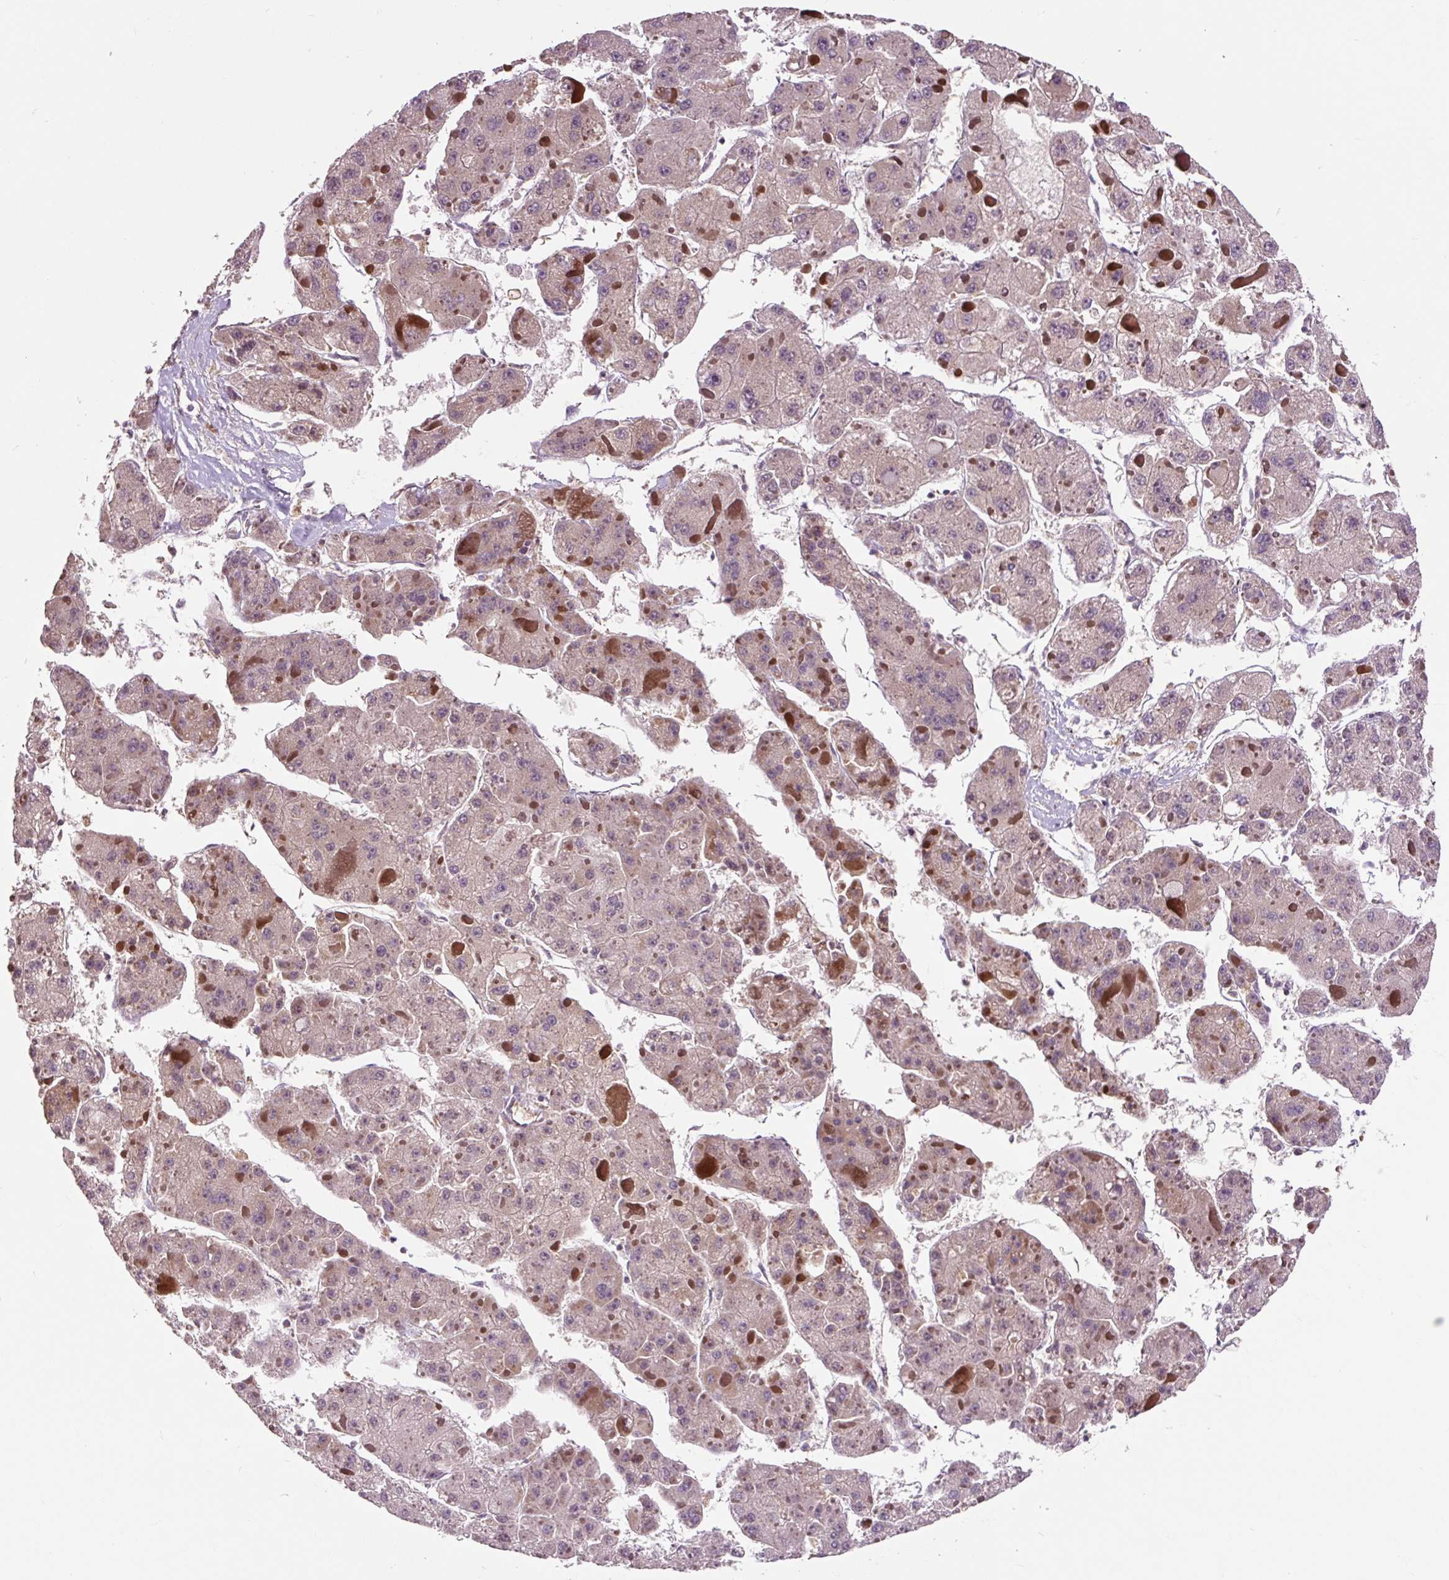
{"staining": {"intensity": "weak", "quantity": "<25%", "location": "cytoplasmic/membranous"}, "tissue": "liver cancer", "cell_type": "Tumor cells", "image_type": "cancer", "snomed": [{"axis": "morphology", "description": "Carcinoma, Hepatocellular, NOS"}, {"axis": "topography", "description": "Liver"}], "caption": "IHC image of neoplastic tissue: liver hepatocellular carcinoma stained with DAB demonstrates no significant protein staining in tumor cells. The staining was performed using DAB to visualize the protein expression in brown, while the nuclei were stained in blue with hematoxylin (Magnification: 20x).", "gene": "MMS19", "patient": {"sex": "female", "age": 73}}